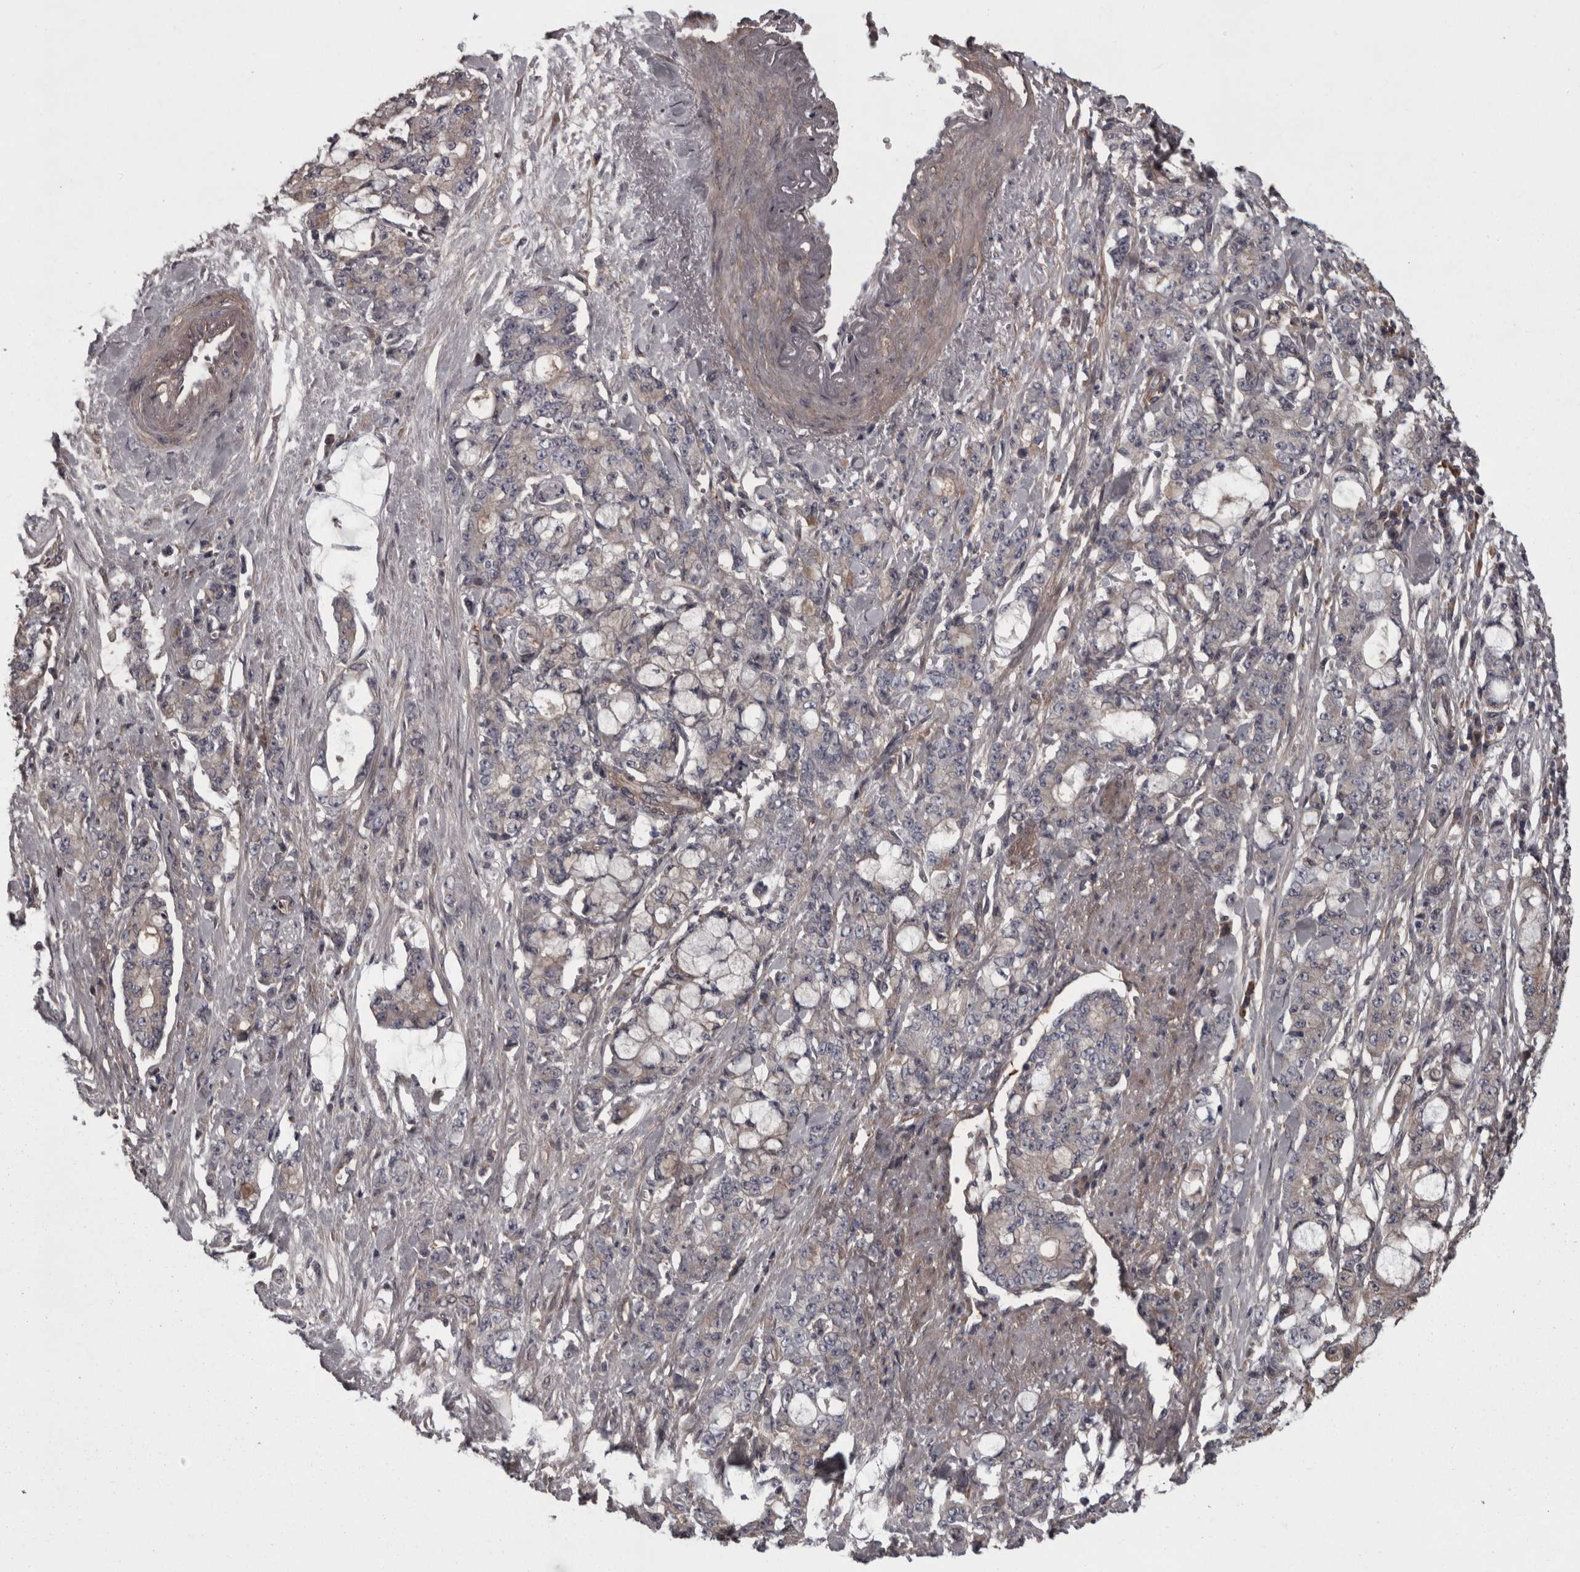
{"staining": {"intensity": "negative", "quantity": "none", "location": "none"}, "tissue": "pancreatic cancer", "cell_type": "Tumor cells", "image_type": "cancer", "snomed": [{"axis": "morphology", "description": "Adenocarcinoma, NOS"}, {"axis": "topography", "description": "Pancreas"}], "caption": "Pancreatic adenocarcinoma was stained to show a protein in brown. There is no significant positivity in tumor cells.", "gene": "RSU1", "patient": {"sex": "female", "age": 73}}